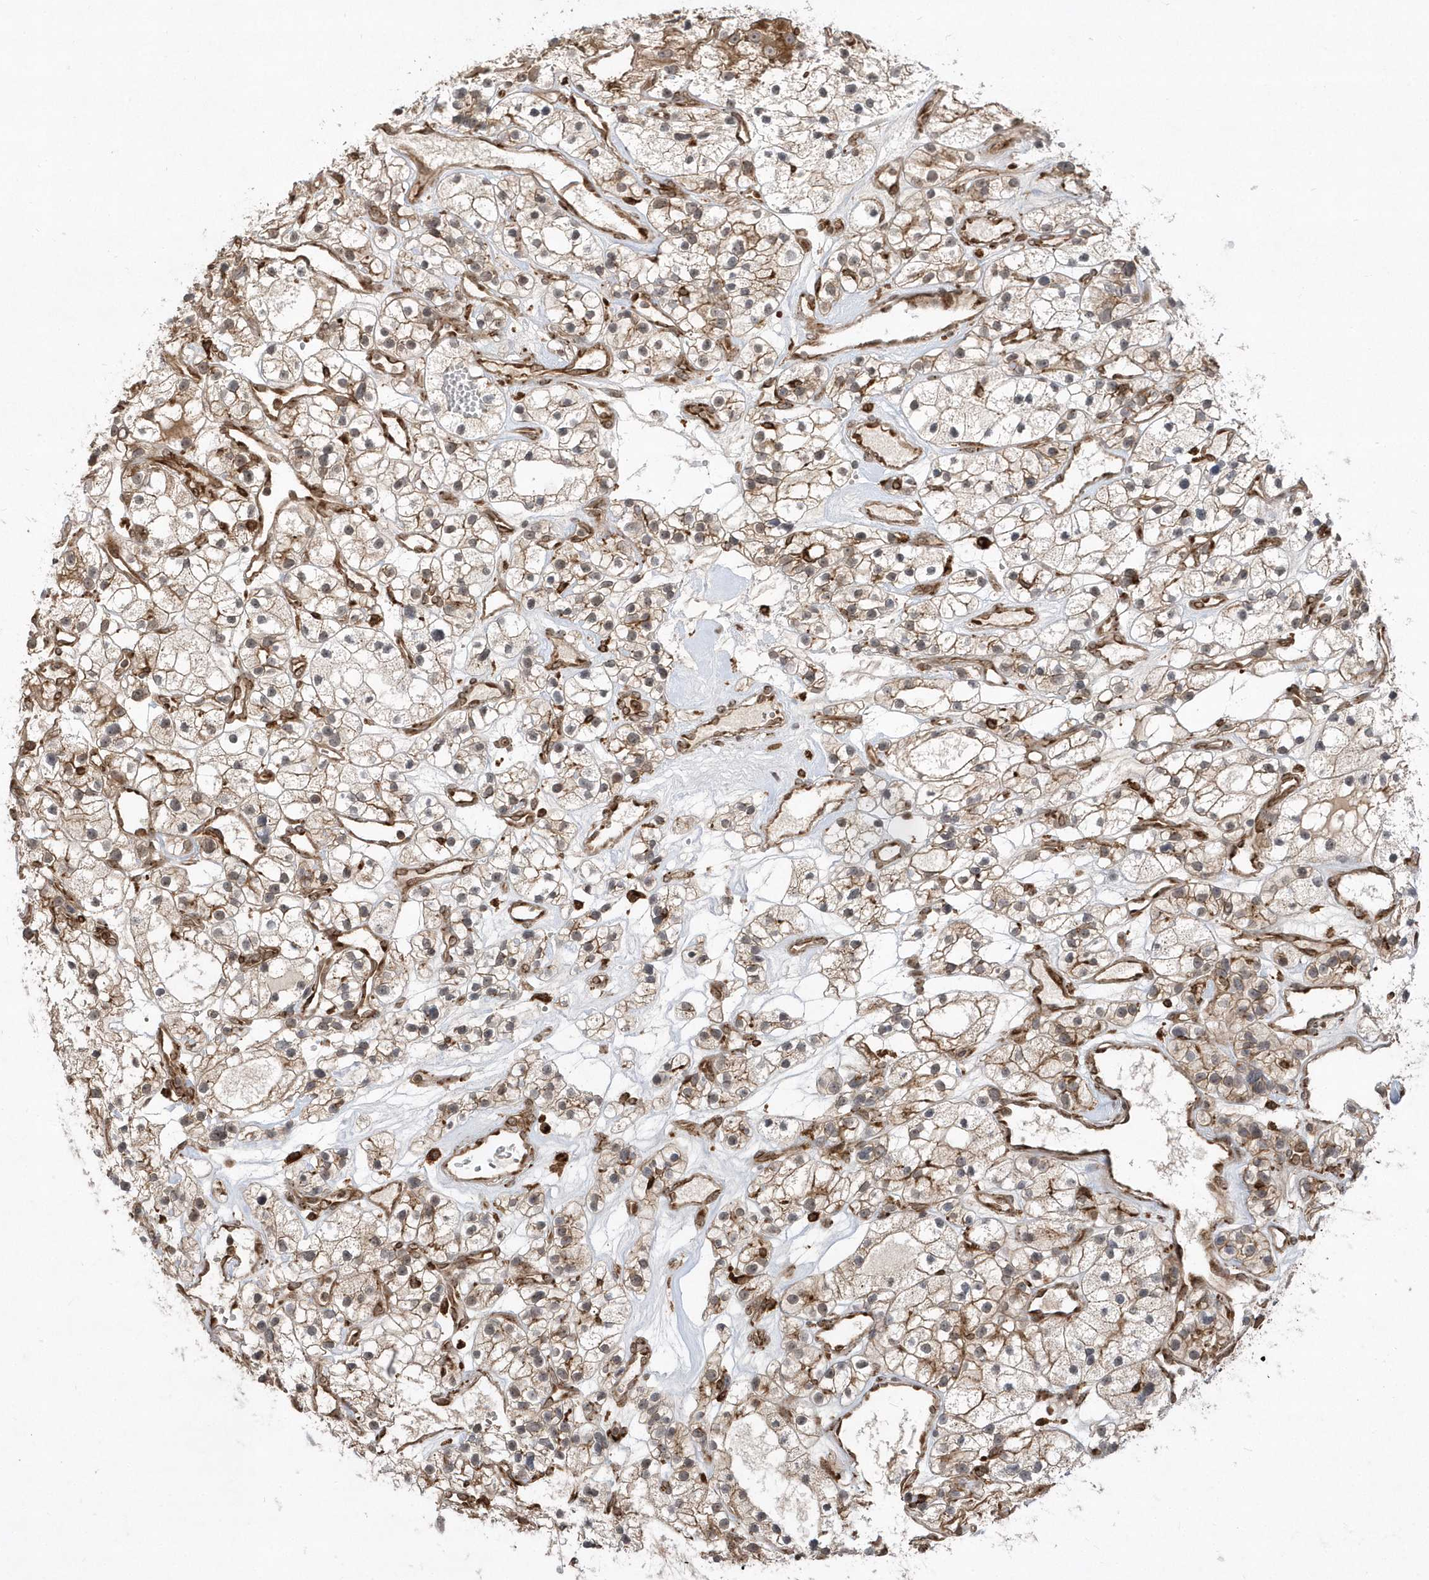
{"staining": {"intensity": "moderate", "quantity": "<25%", "location": "cytoplasmic/membranous"}, "tissue": "renal cancer", "cell_type": "Tumor cells", "image_type": "cancer", "snomed": [{"axis": "morphology", "description": "Adenocarcinoma, NOS"}, {"axis": "topography", "description": "Kidney"}], "caption": "Renal cancer (adenocarcinoma) stained with IHC shows moderate cytoplasmic/membranous staining in approximately <25% of tumor cells.", "gene": "EPC2", "patient": {"sex": "female", "age": 57}}